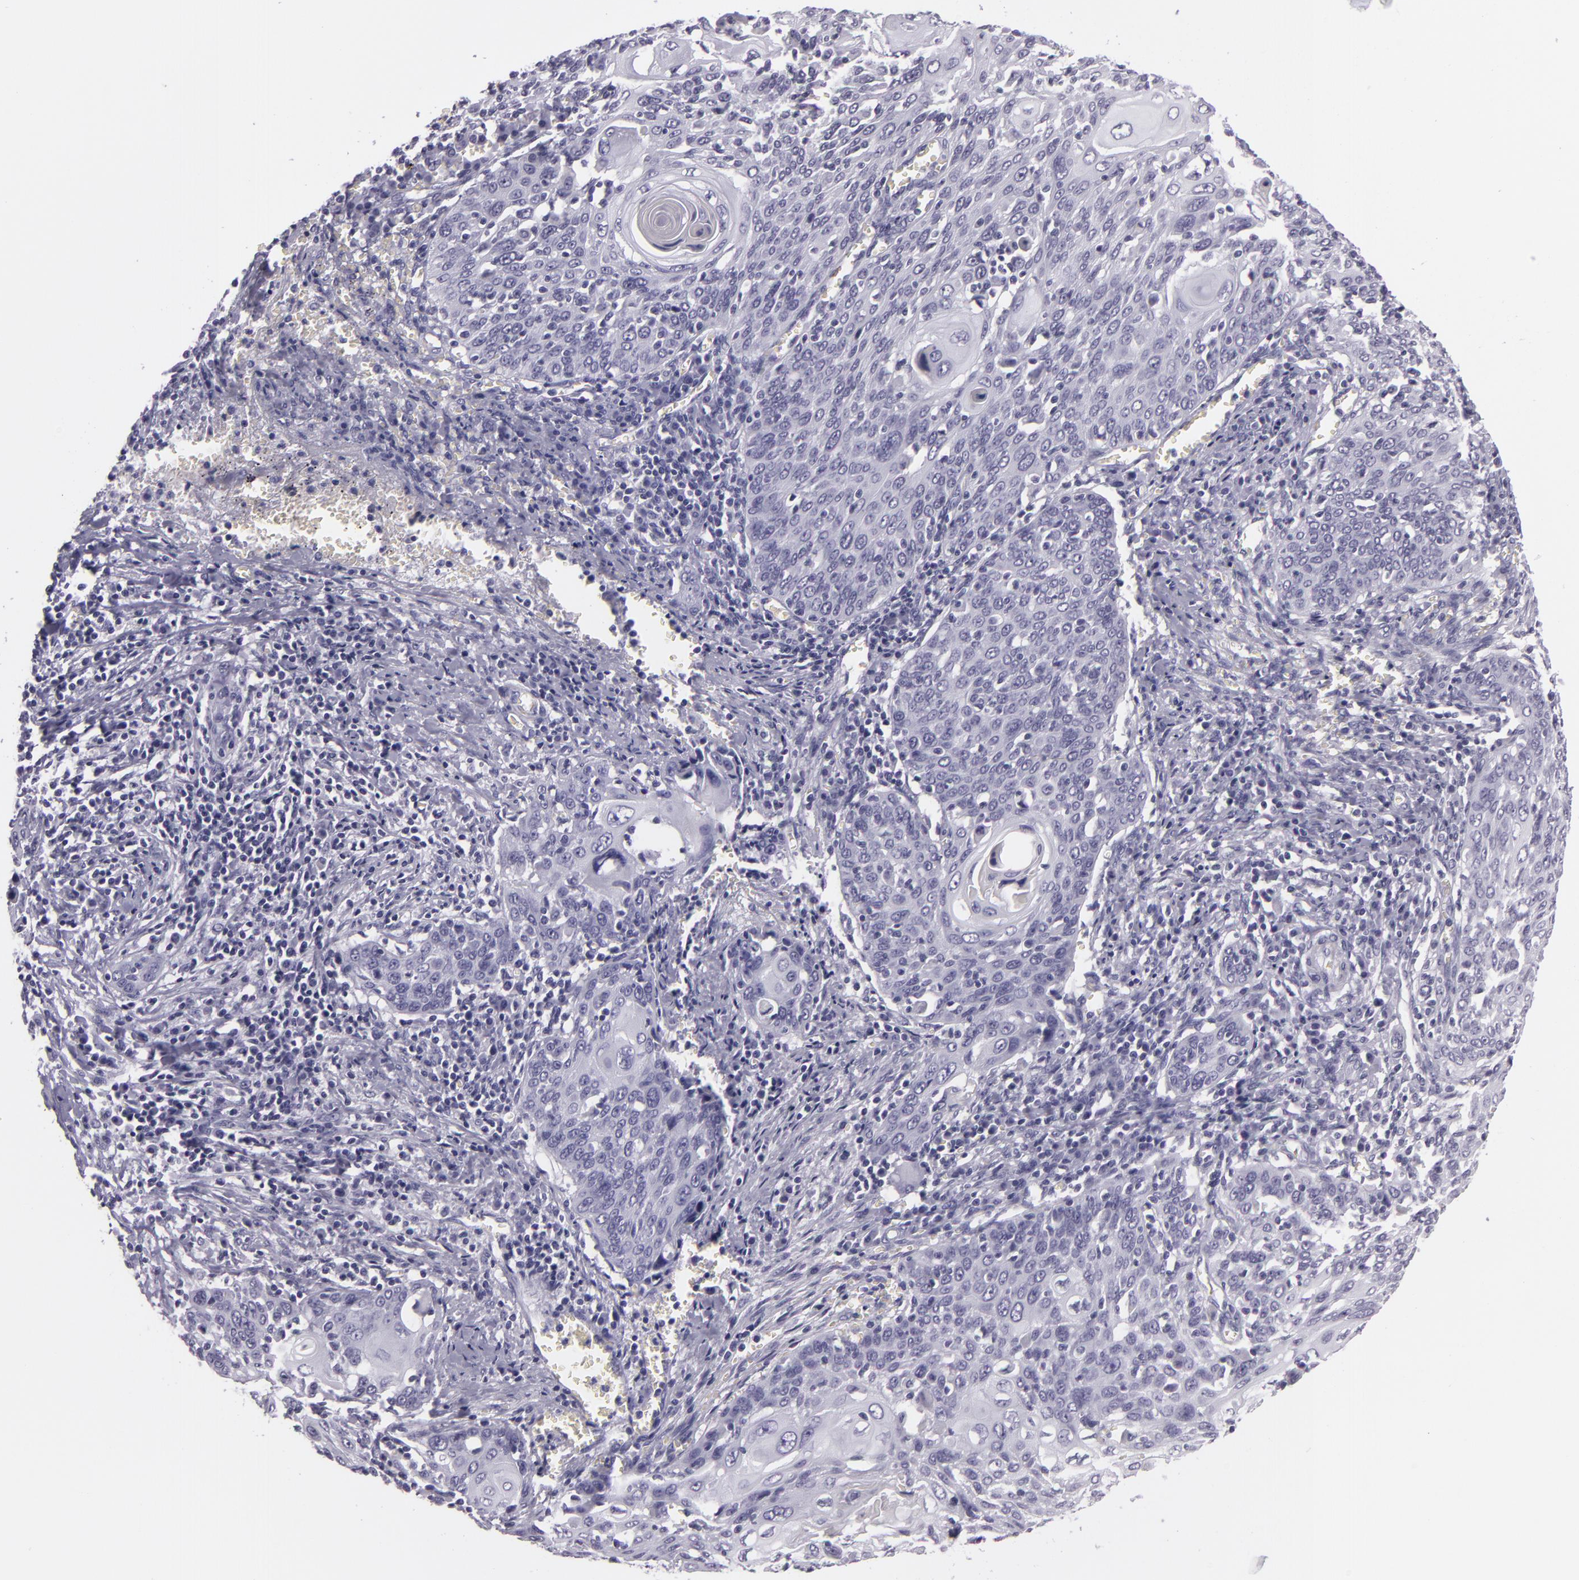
{"staining": {"intensity": "negative", "quantity": "none", "location": "none"}, "tissue": "cervical cancer", "cell_type": "Tumor cells", "image_type": "cancer", "snomed": [{"axis": "morphology", "description": "Squamous cell carcinoma, NOS"}, {"axis": "topography", "description": "Cervix"}], "caption": "IHC of human cervical squamous cell carcinoma displays no positivity in tumor cells.", "gene": "MCM3", "patient": {"sex": "female", "age": 54}}